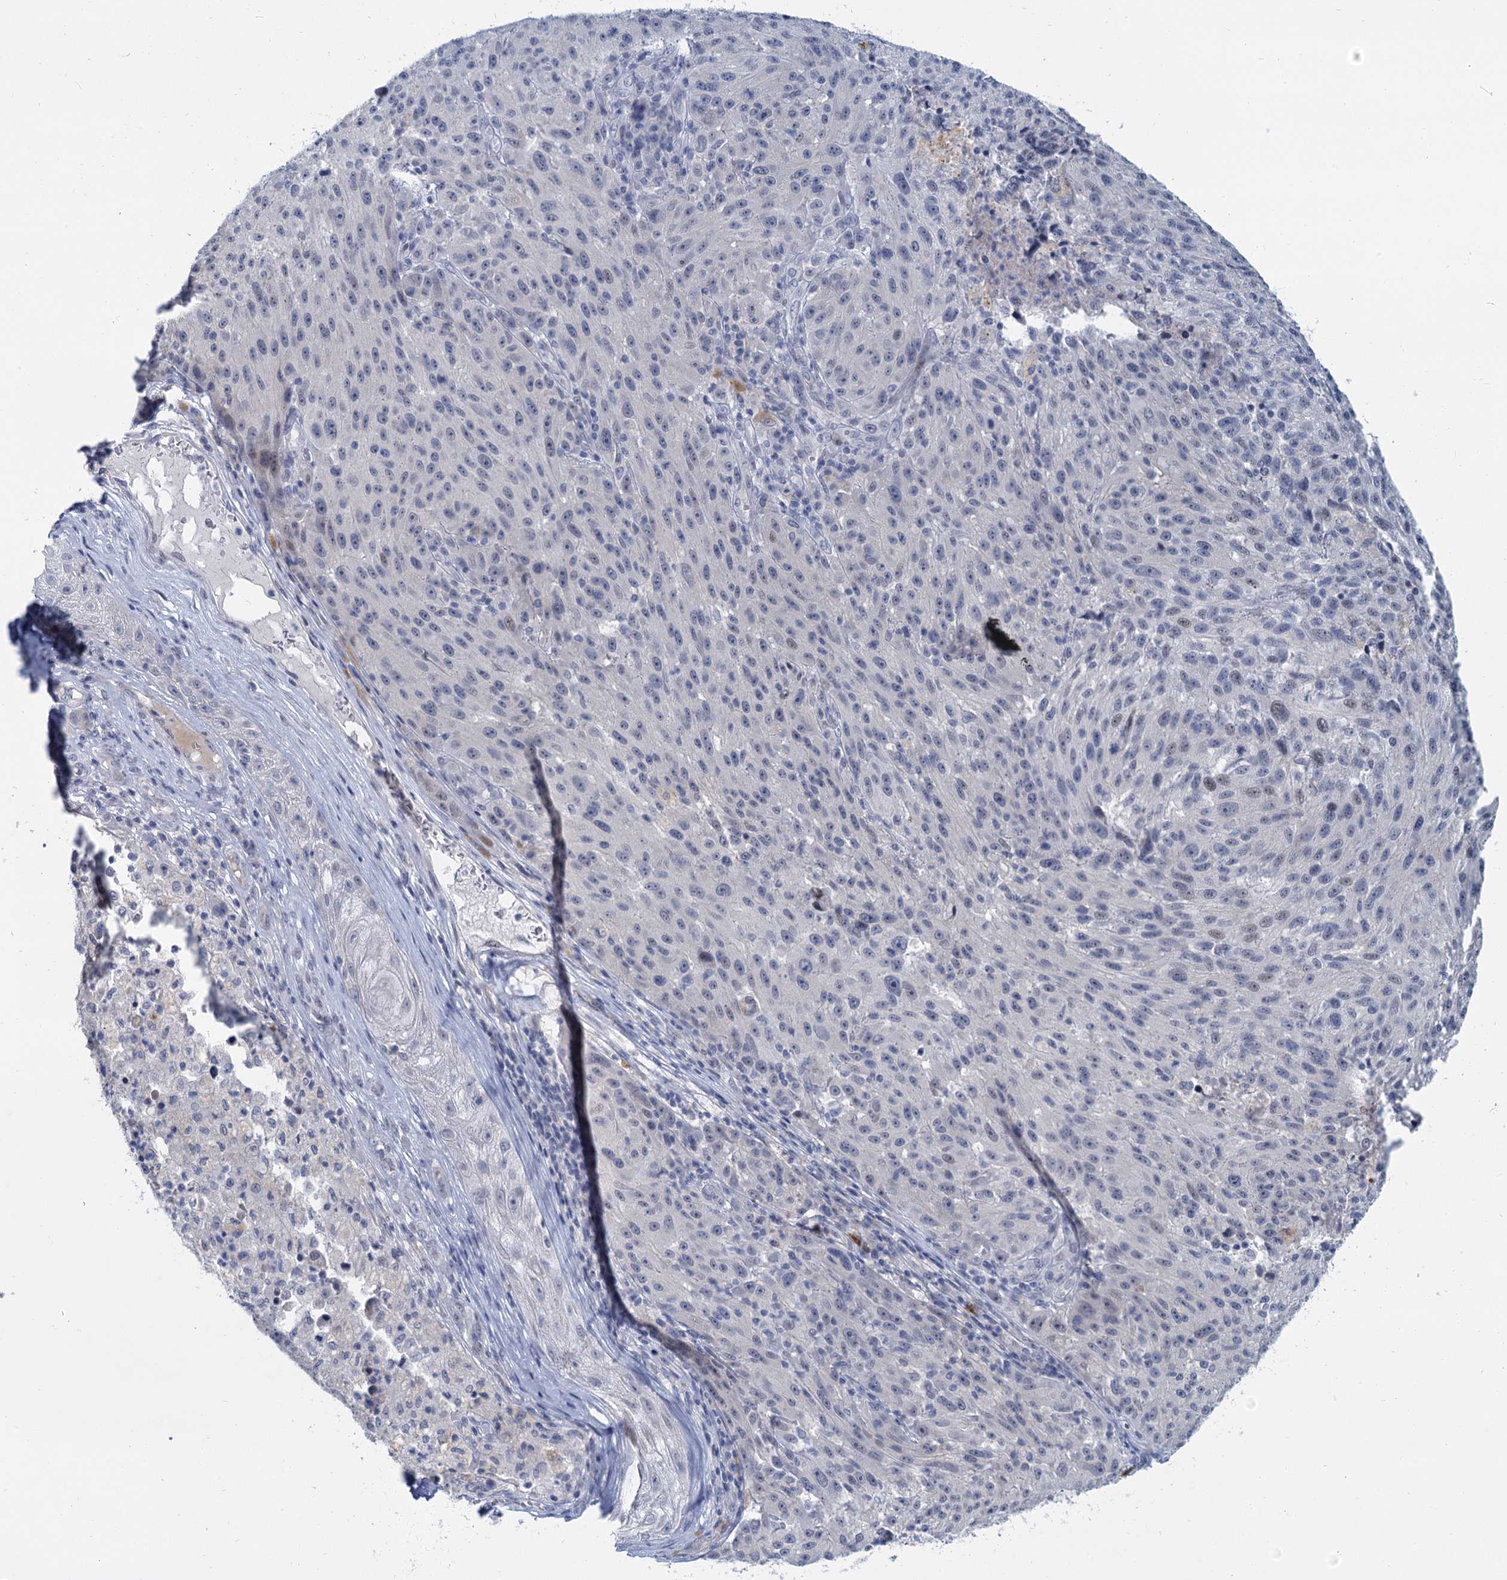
{"staining": {"intensity": "negative", "quantity": "none", "location": "none"}, "tissue": "melanoma", "cell_type": "Tumor cells", "image_type": "cancer", "snomed": [{"axis": "morphology", "description": "Malignant melanoma, NOS"}, {"axis": "topography", "description": "Skin"}], "caption": "DAB (3,3'-diaminobenzidine) immunohistochemical staining of human malignant melanoma exhibits no significant positivity in tumor cells. (Brightfield microscopy of DAB immunohistochemistry (IHC) at high magnification).", "gene": "ACRBP", "patient": {"sex": "male", "age": 53}}